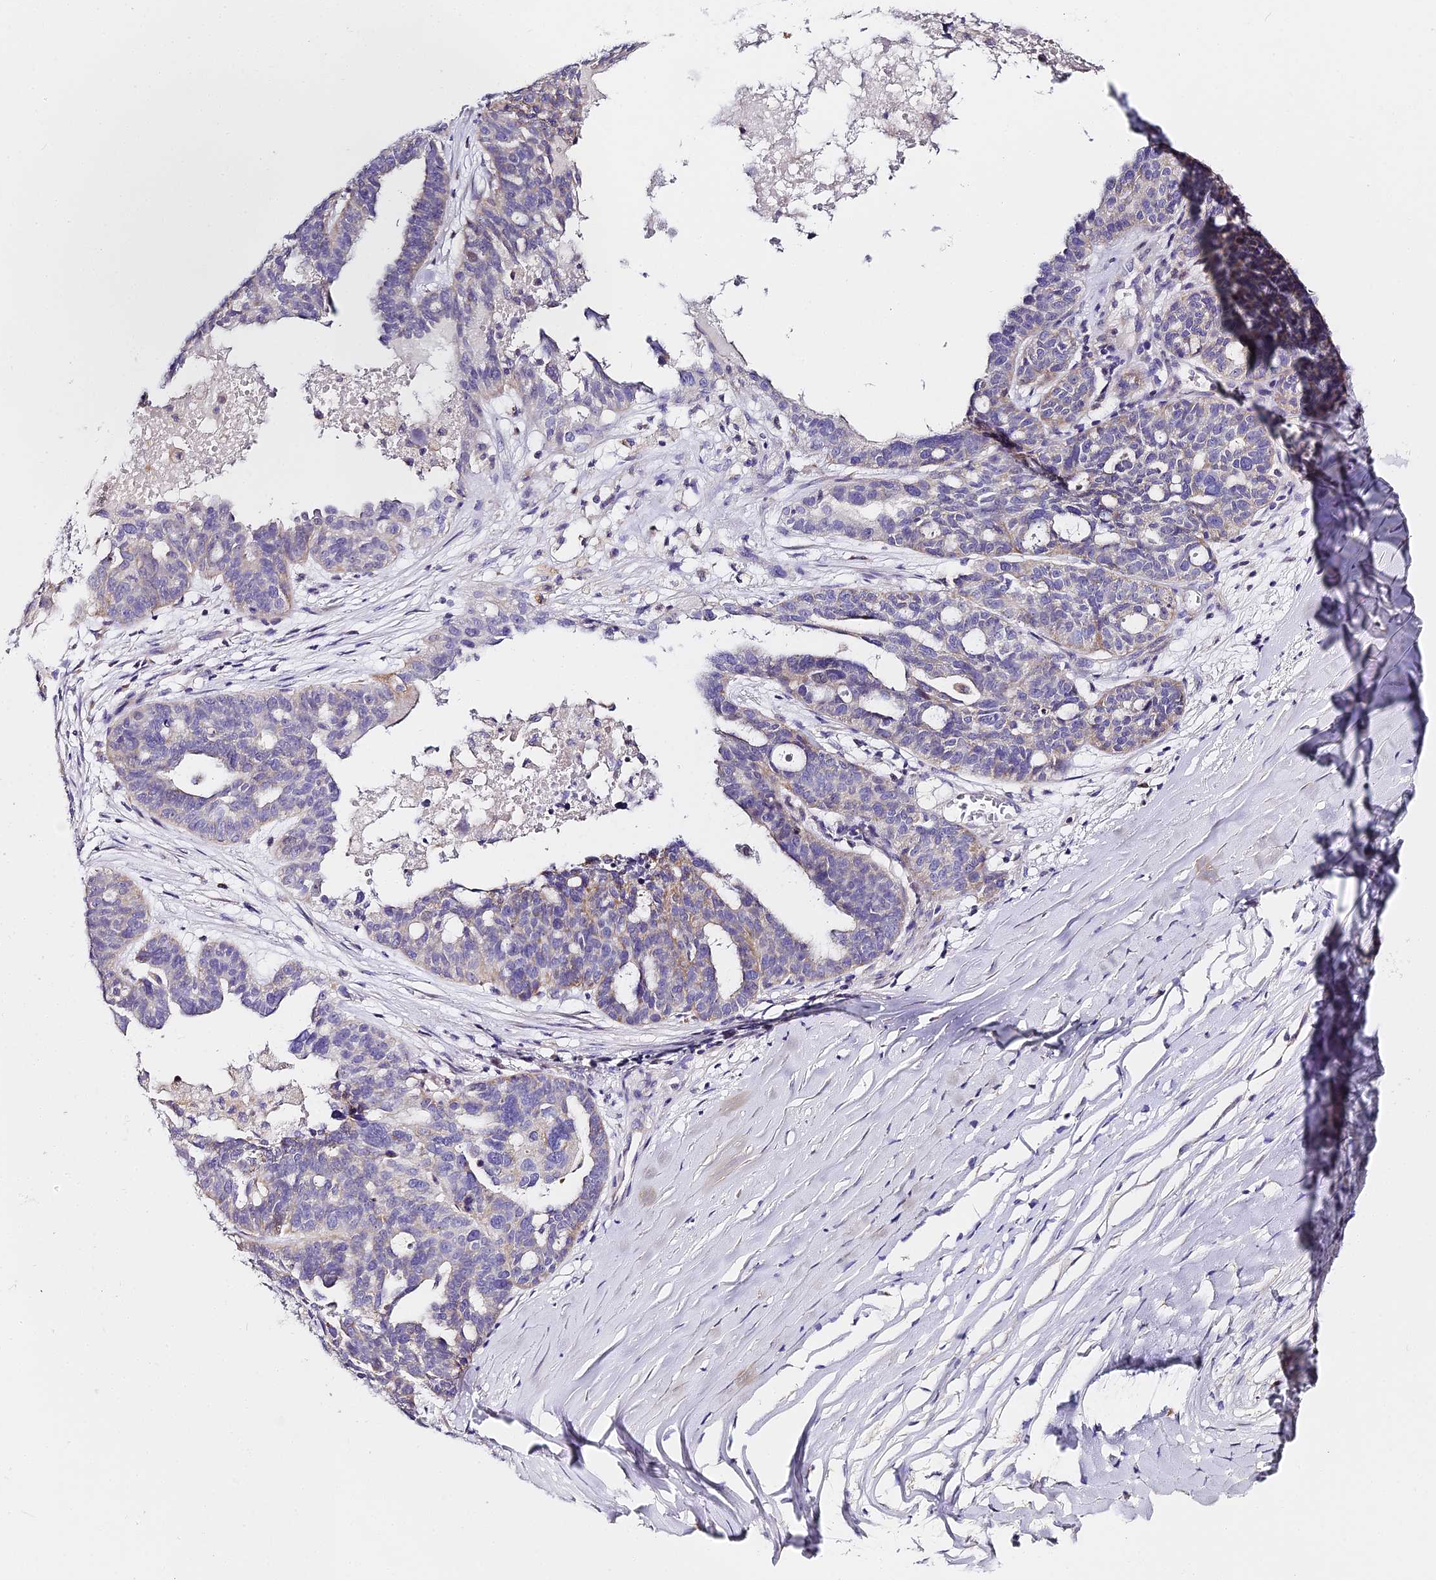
{"staining": {"intensity": "weak", "quantity": "<25%", "location": "cytoplasmic/membranous"}, "tissue": "ovarian cancer", "cell_type": "Tumor cells", "image_type": "cancer", "snomed": [{"axis": "morphology", "description": "Cystadenocarcinoma, serous, NOS"}, {"axis": "topography", "description": "Ovary"}], "caption": "A photomicrograph of ovarian cancer (serous cystadenocarcinoma) stained for a protein demonstrates no brown staining in tumor cells.", "gene": "SERP1", "patient": {"sex": "female", "age": 59}}